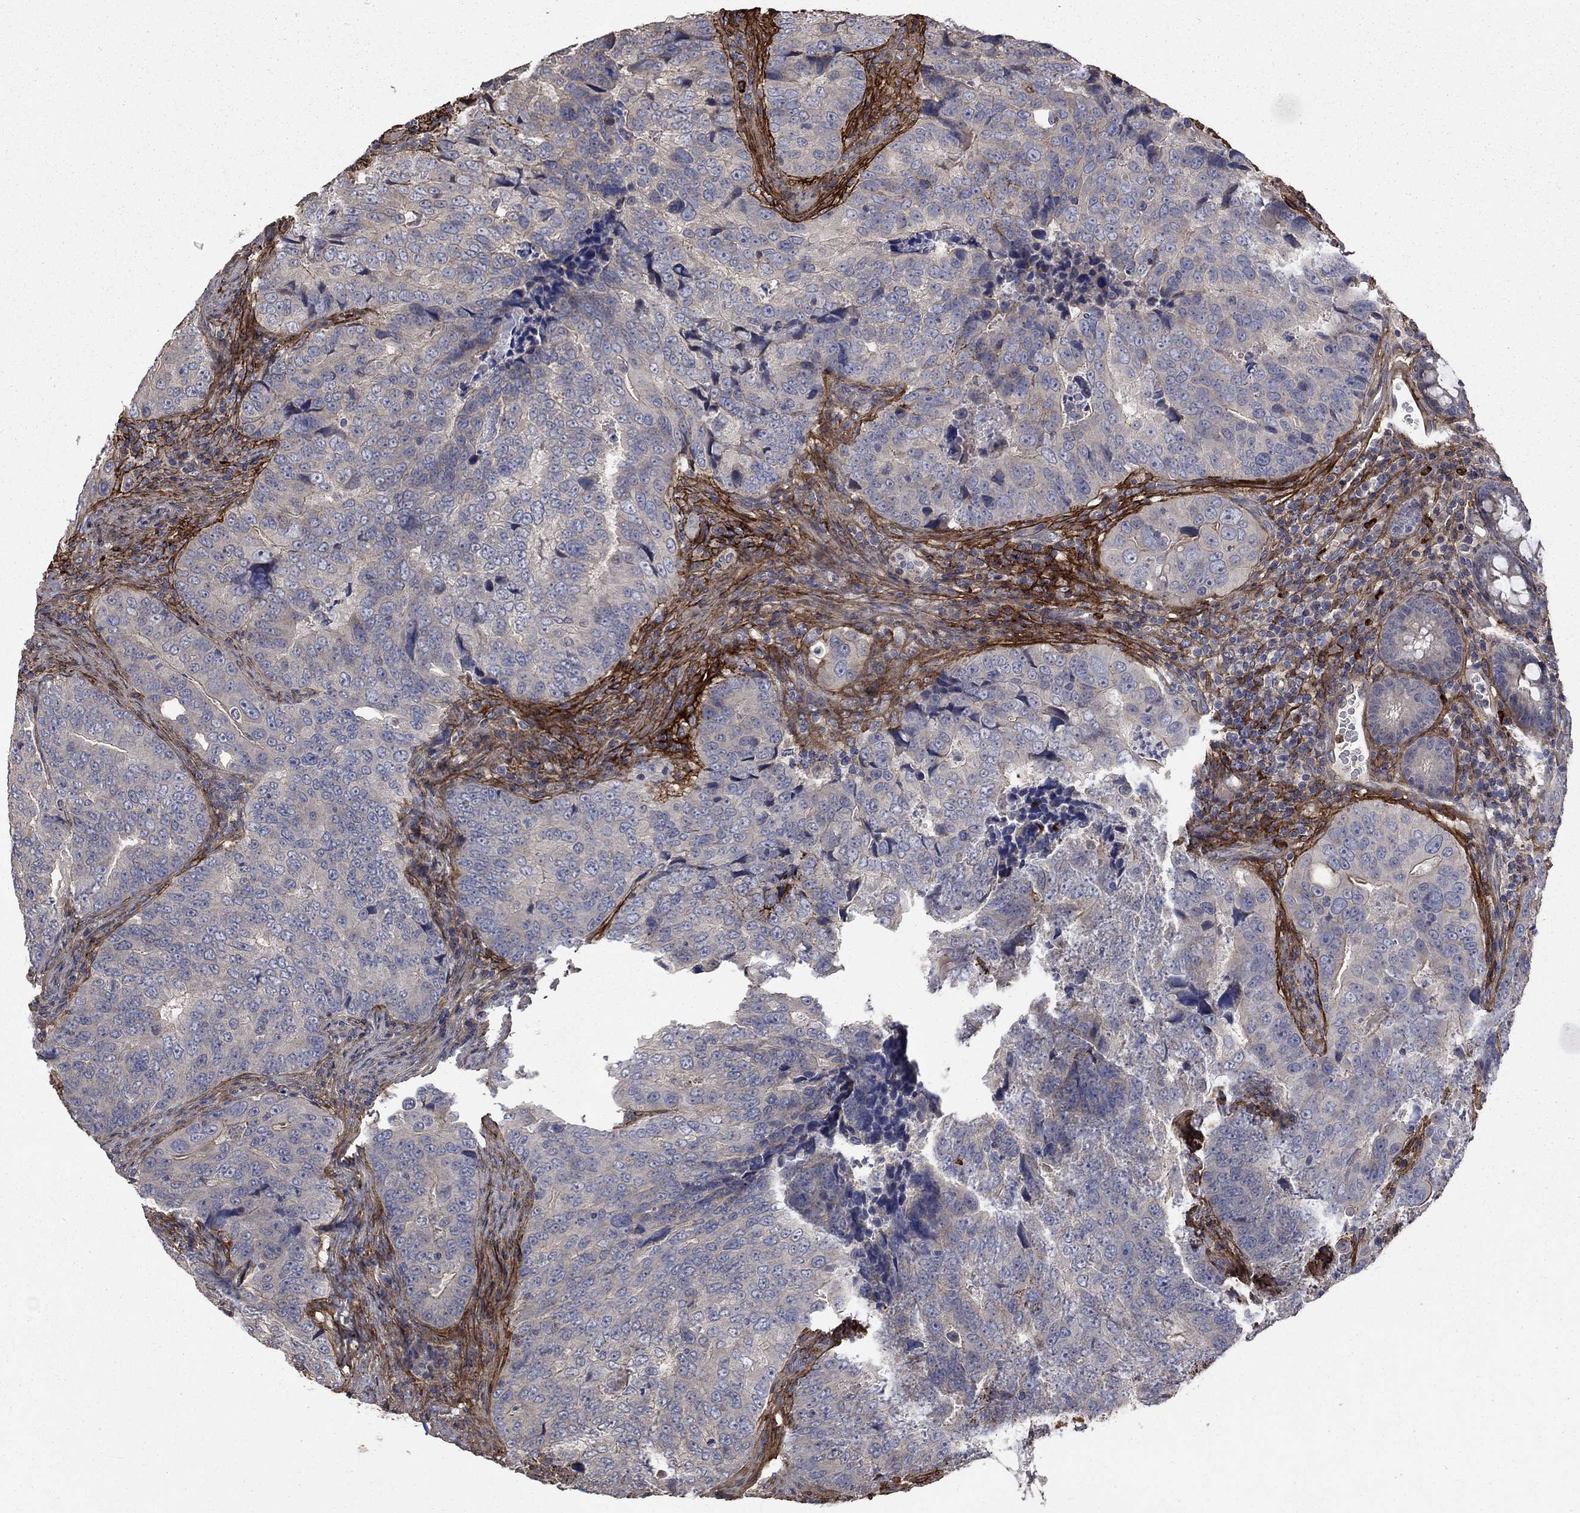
{"staining": {"intensity": "negative", "quantity": "none", "location": "none"}, "tissue": "colorectal cancer", "cell_type": "Tumor cells", "image_type": "cancer", "snomed": [{"axis": "morphology", "description": "Adenocarcinoma, NOS"}, {"axis": "topography", "description": "Colon"}], "caption": "This is an immunohistochemistry (IHC) micrograph of adenocarcinoma (colorectal). There is no expression in tumor cells.", "gene": "VCAN", "patient": {"sex": "female", "age": 72}}